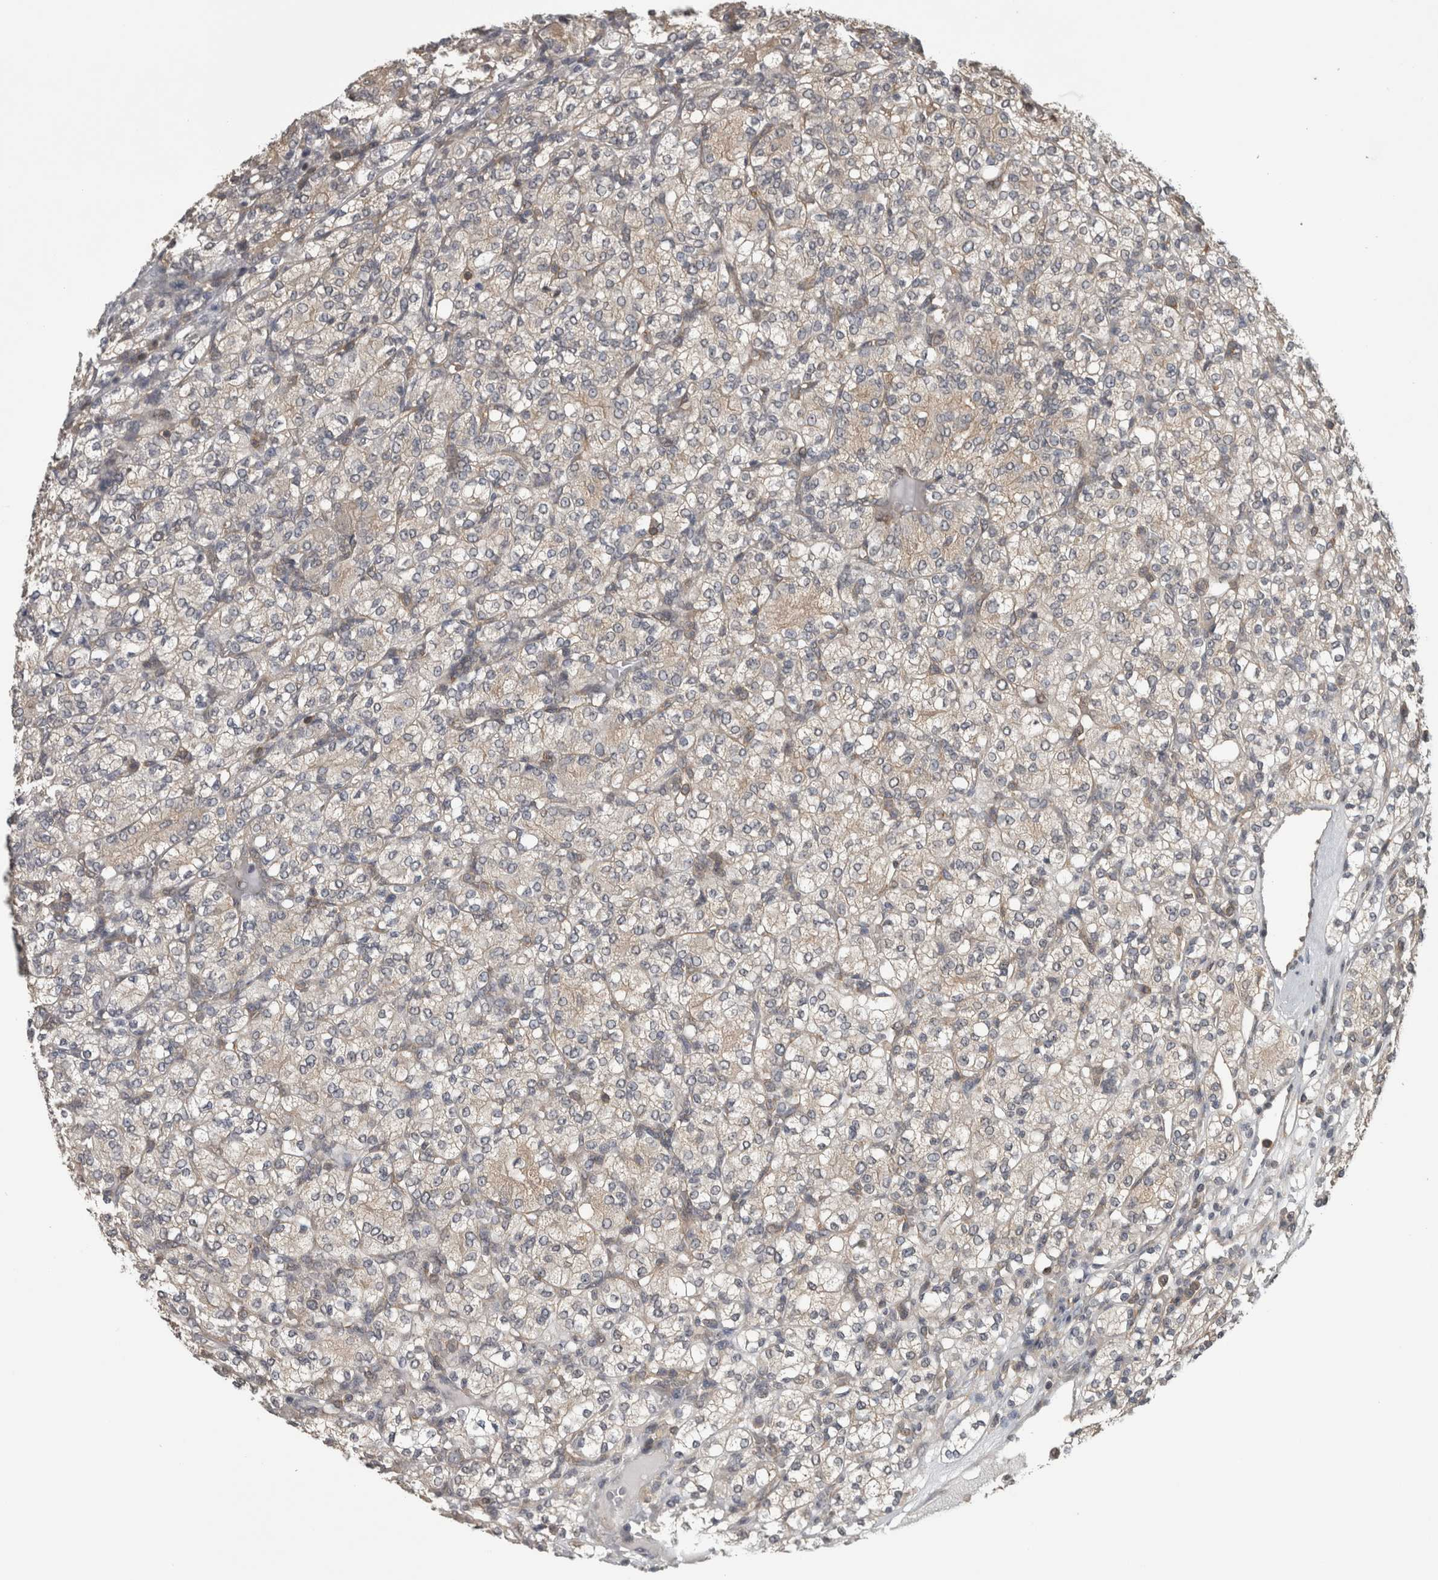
{"staining": {"intensity": "negative", "quantity": "none", "location": "none"}, "tissue": "renal cancer", "cell_type": "Tumor cells", "image_type": "cancer", "snomed": [{"axis": "morphology", "description": "Adenocarcinoma, NOS"}, {"axis": "topography", "description": "Kidney"}], "caption": "Renal cancer (adenocarcinoma) was stained to show a protein in brown. There is no significant staining in tumor cells.", "gene": "ATXN2", "patient": {"sex": "male", "age": 77}}